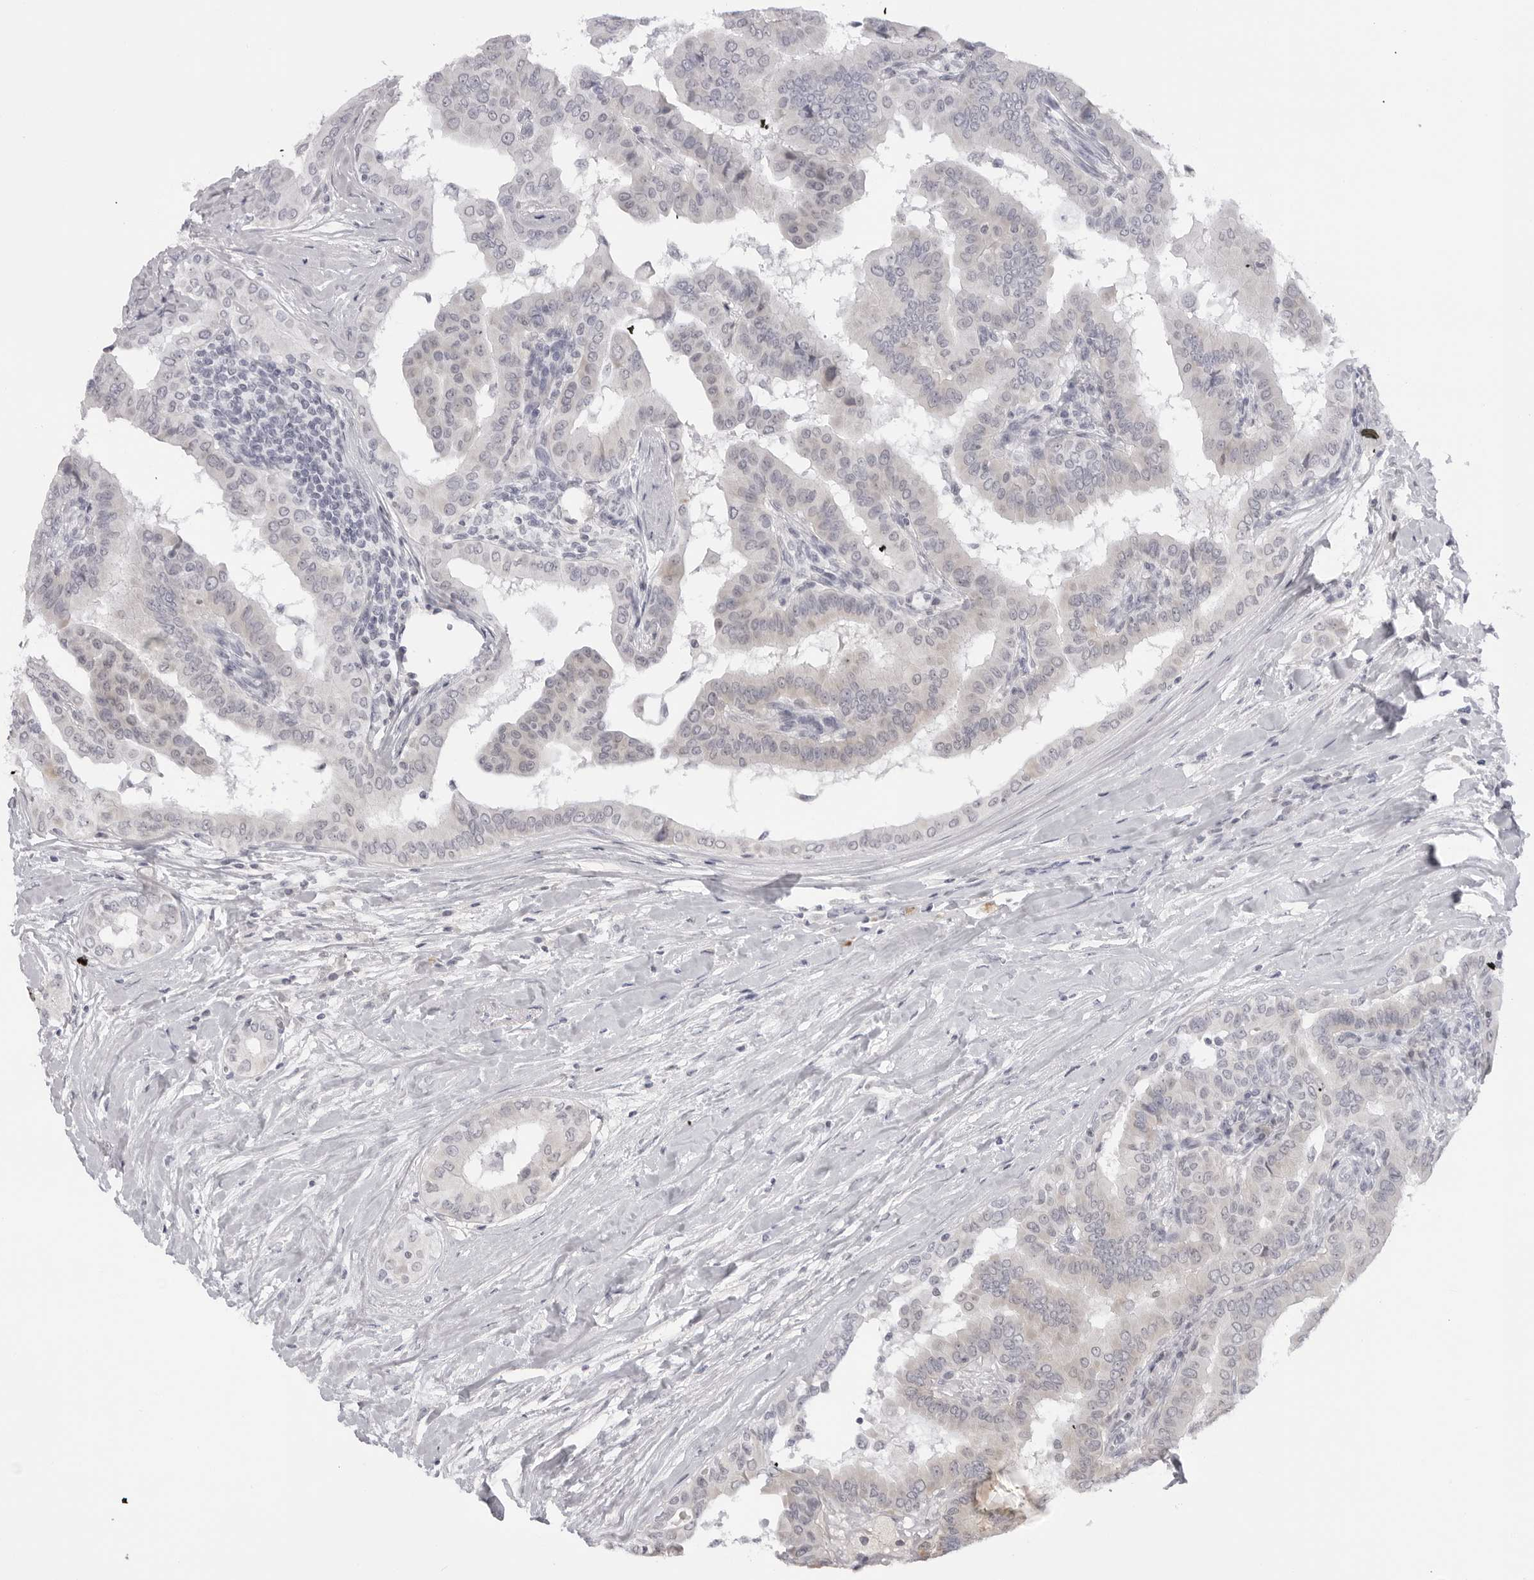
{"staining": {"intensity": "negative", "quantity": "none", "location": "none"}, "tissue": "thyroid cancer", "cell_type": "Tumor cells", "image_type": "cancer", "snomed": [{"axis": "morphology", "description": "Papillary adenocarcinoma, NOS"}, {"axis": "topography", "description": "Thyroid gland"}], "caption": "This is an immunohistochemistry image of thyroid cancer. There is no expression in tumor cells.", "gene": "ACP6", "patient": {"sex": "male", "age": 33}}